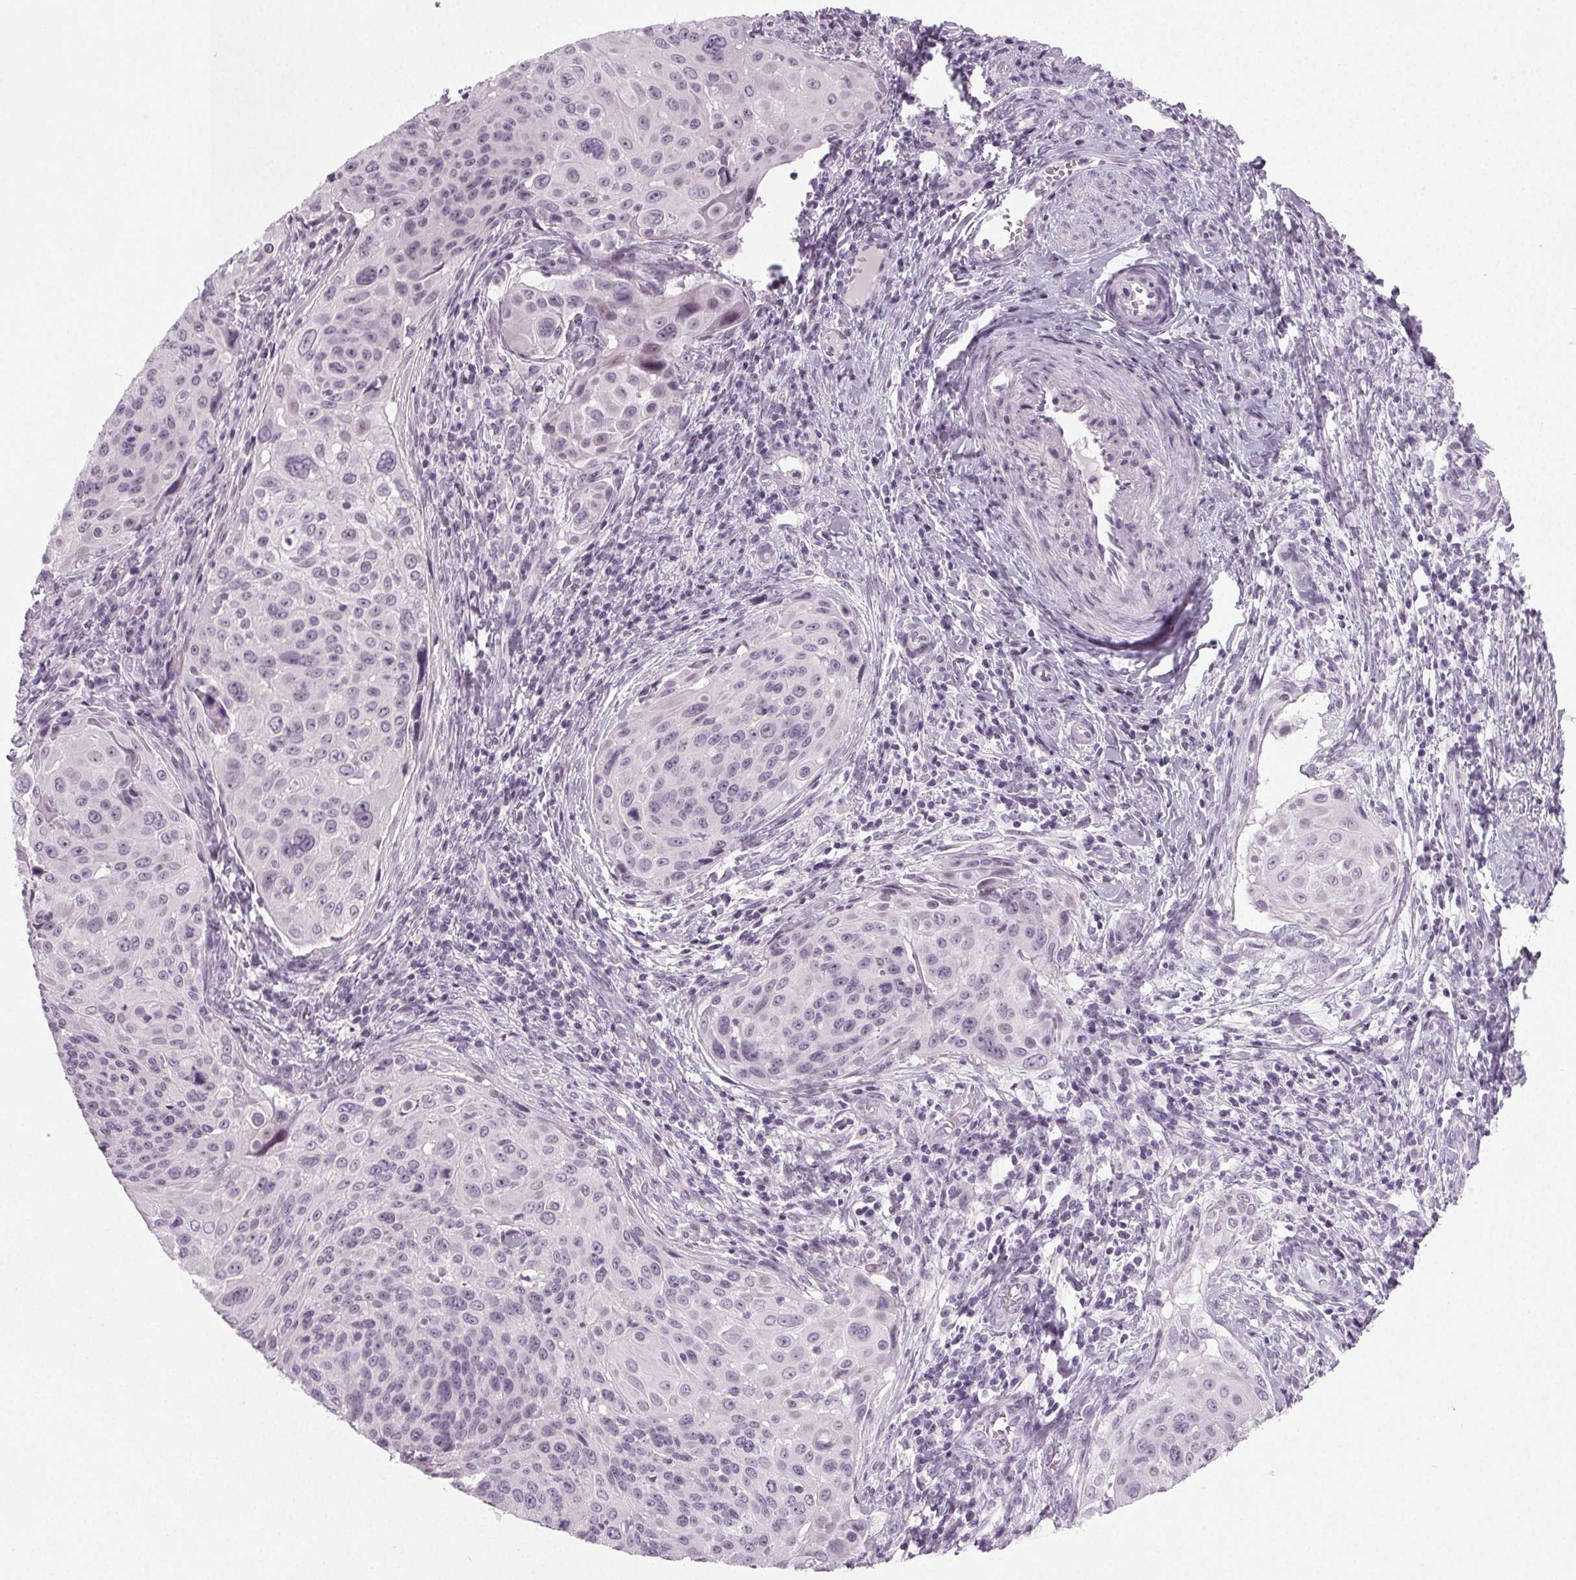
{"staining": {"intensity": "negative", "quantity": "none", "location": "none"}, "tissue": "cervical cancer", "cell_type": "Tumor cells", "image_type": "cancer", "snomed": [{"axis": "morphology", "description": "Squamous cell carcinoma, NOS"}, {"axis": "topography", "description": "Cervix"}], "caption": "Immunohistochemical staining of squamous cell carcinoma (cervical) shows no significant staining in tumor cells. Brightfield microscopy of IHC stained with DAB (brown) and hematoxylin (blue), captured at high magnification.", "gene": "IGF2BP1", "patient": {"sex": "female", "age": 49}}